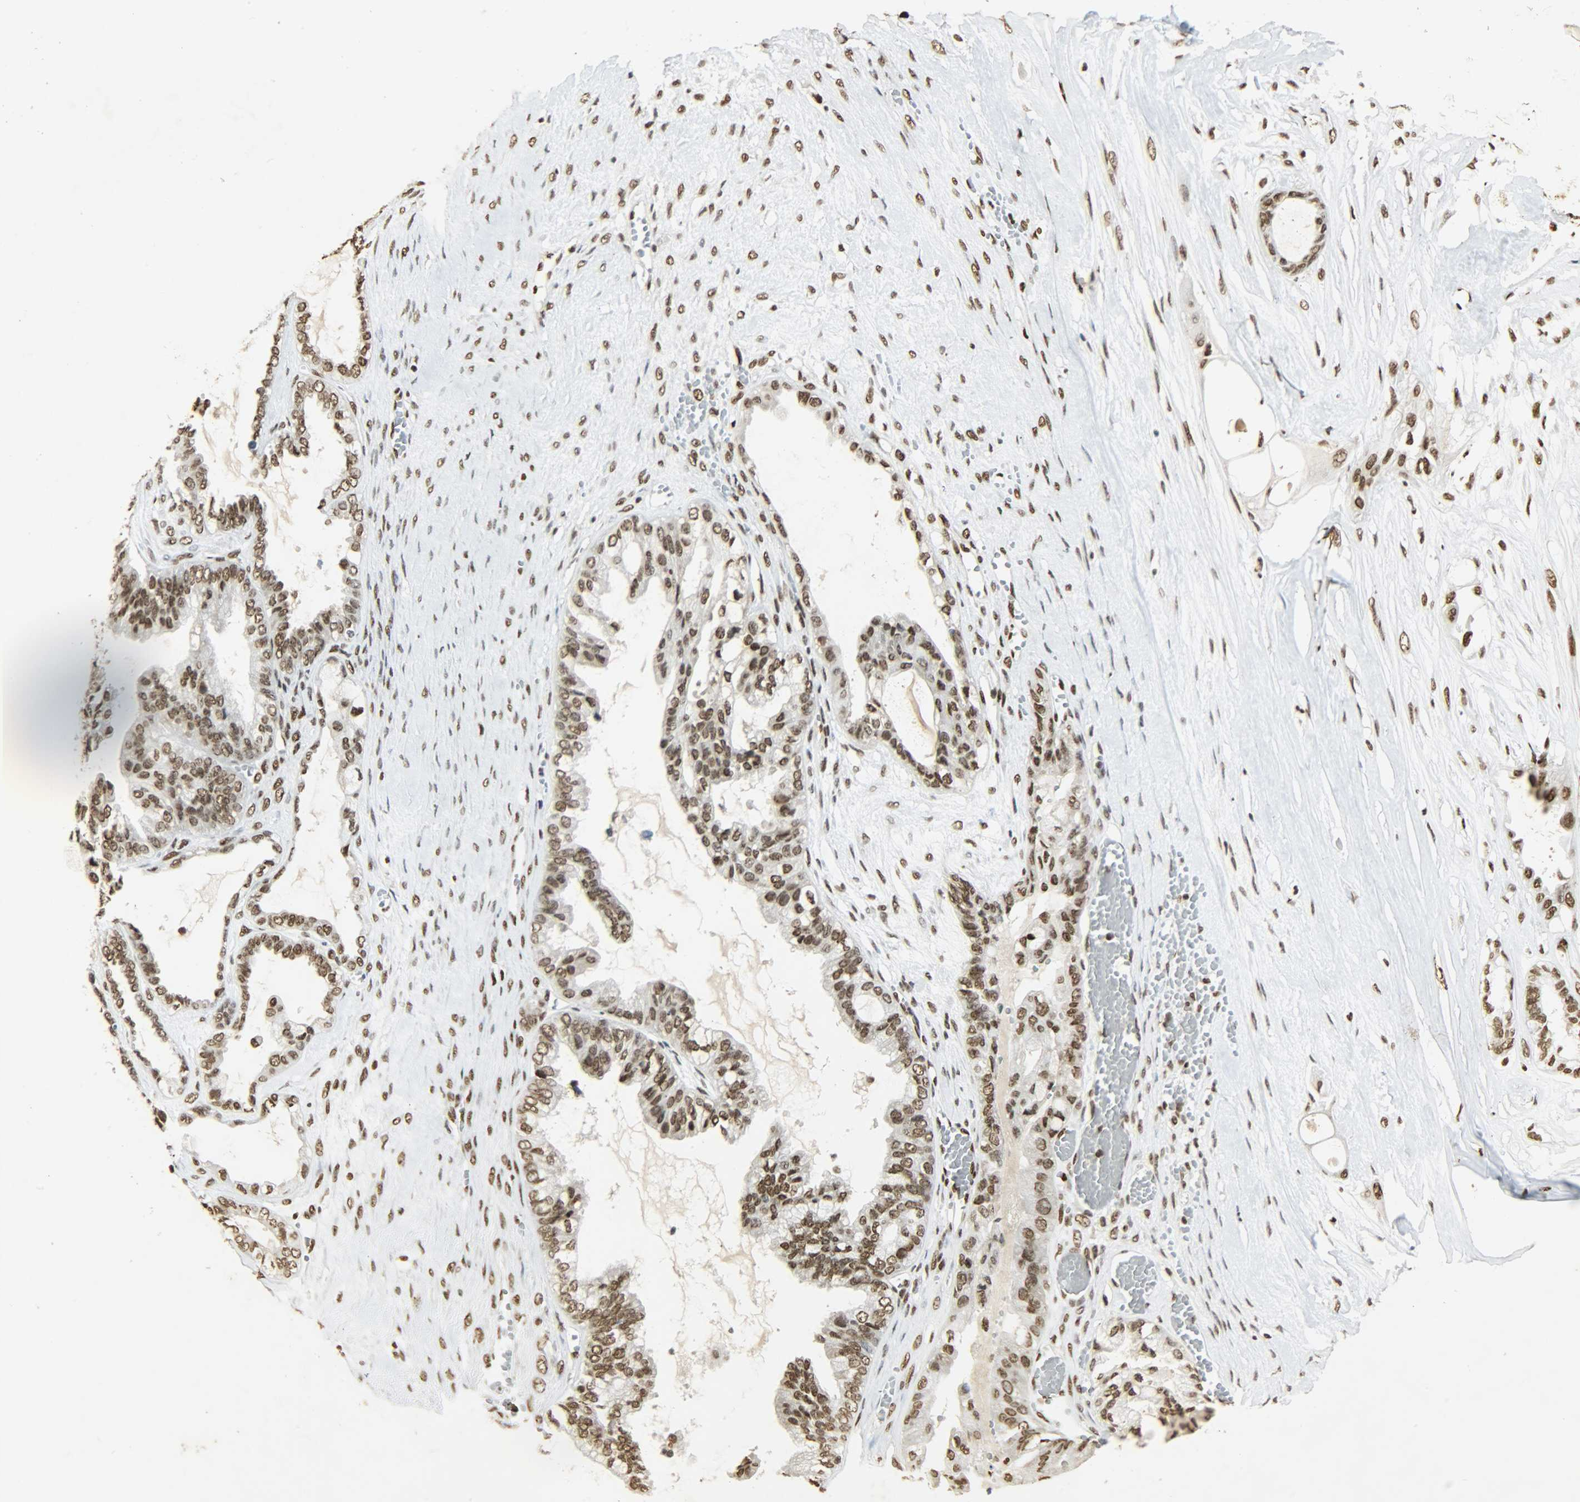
{"staining": {"intensity": "strong", "quantity": ">75%", "location": "nuclear"}, "tissue": "ovarian cancer", "cell_type": "Tumor cells", "image_type": "cancer", "snomed": [{"axis": "morphology", "description": "Carcinoma, NOS"}, {"axis": "morphology", "description": "Carcinoma, endometroid"}, {"axis": "topography", "description": "Ovary"}], "caption": "Ovarian cancer (endometroid carcinoma) stained with immunohistochemistry exhibits strong nuclear positivity in approximately >75% of tumor cells.", "gene": "KHDRBS1", "patient": {"sex": "female", "age": 50}}